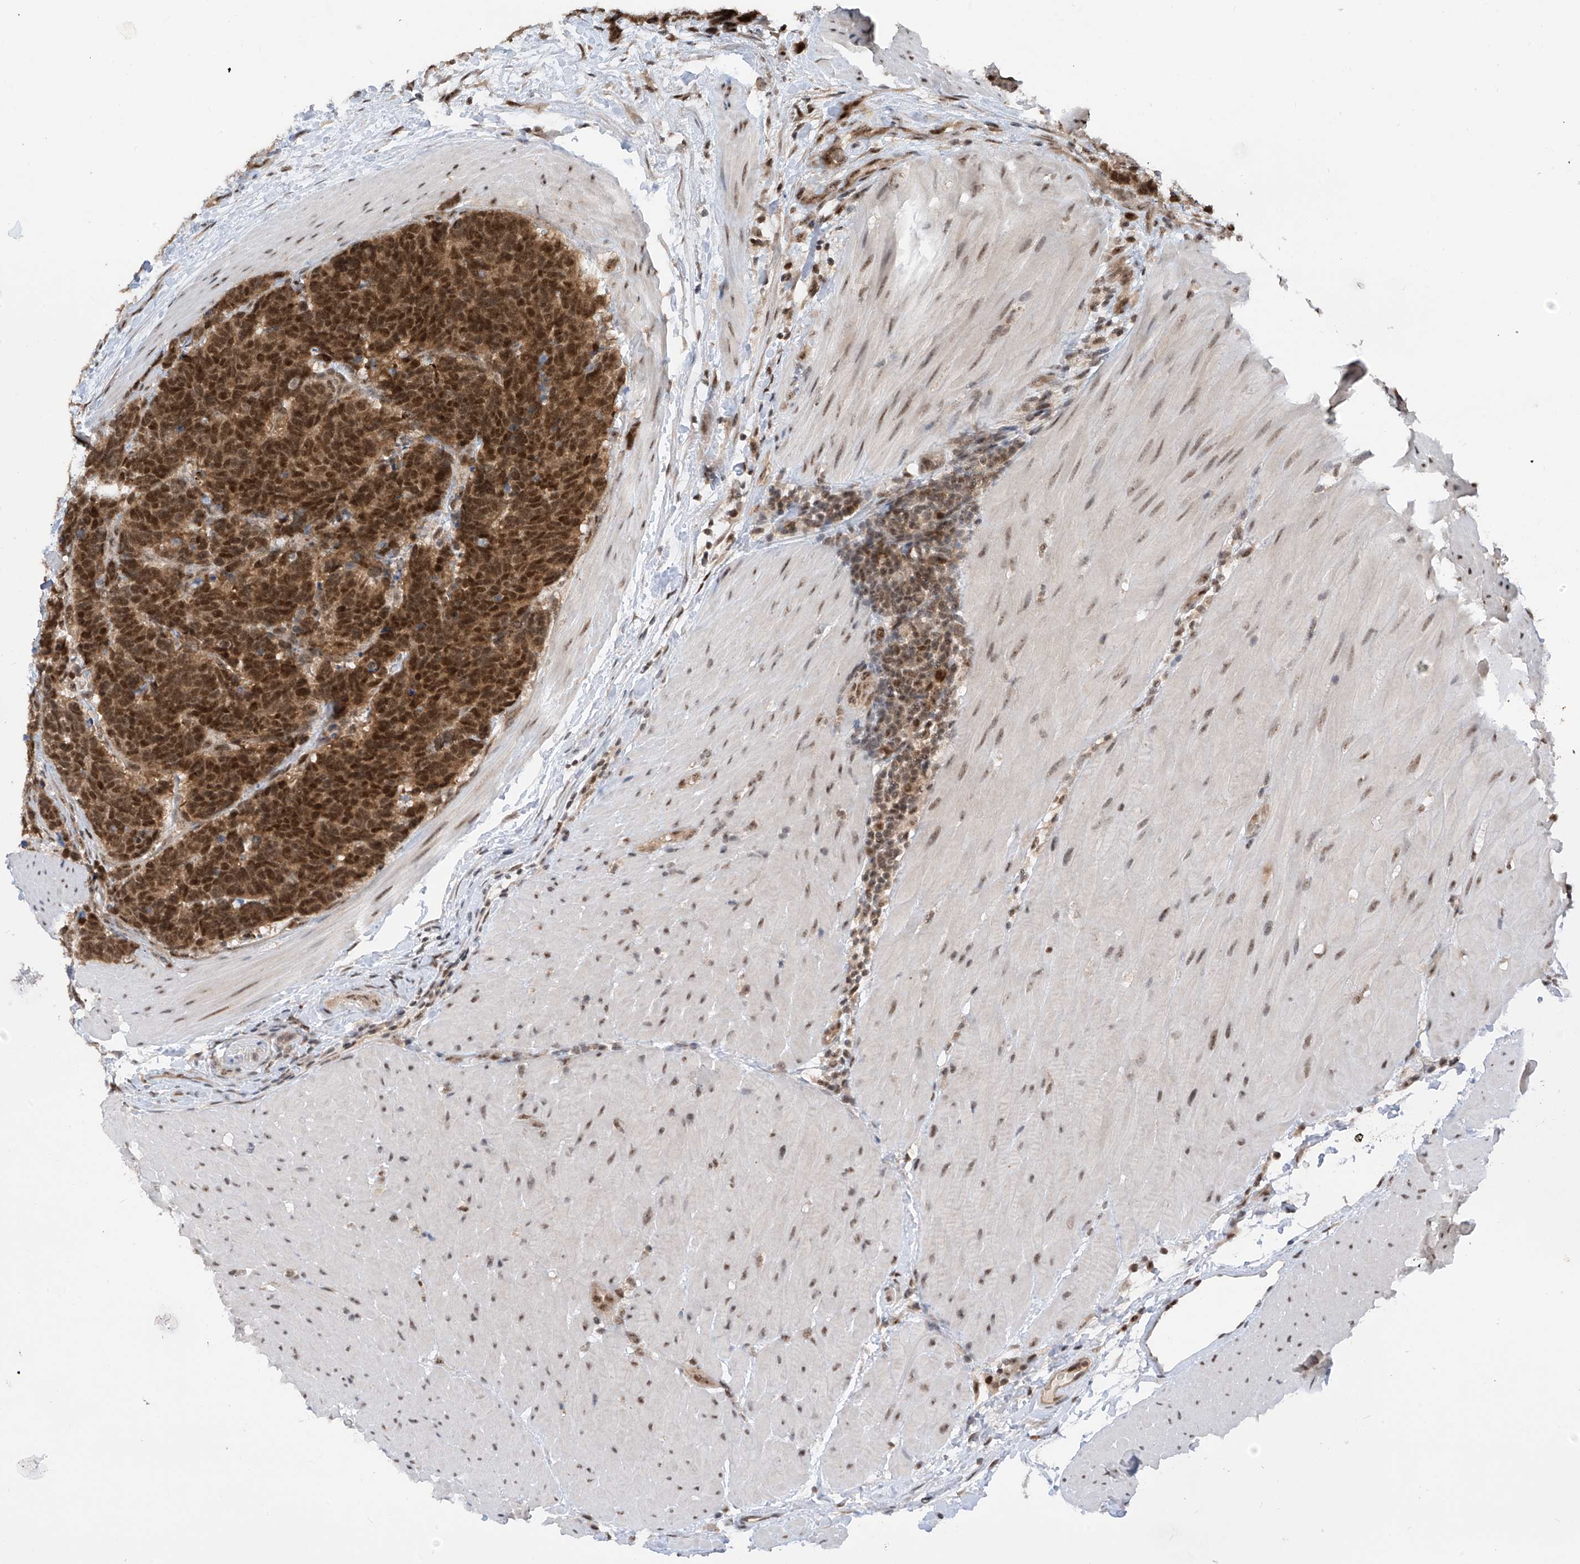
{"staining": {"intensity": "strong", "quantity": ">75%", "location": "cytoplasmic/membranous,nuclear"}, "tissue": "carcinoid", "cell_type": "Tumor cells", "image_type": "cancer", "snomed": [{"axis": "morphology", "description": "Carcinoma, NOS"}, {"axis": "morphology", "description": "Carcinoid, malignant, NOS"}, {"axis": "topography", "description": "Urinary bladder"}], "caption": "IHC image of neoplastic tissue: carcinoid (malignant) stained using IHC reveals high levels of strong protein expression localized specifically in the cytoplasmic/membranous and nuclear of tumor cells, appearing as a cytoplasmic/membranous and nuclear brown color.", "gene": "RPAIN", "patient": {"sex": "male", "age": 57}}